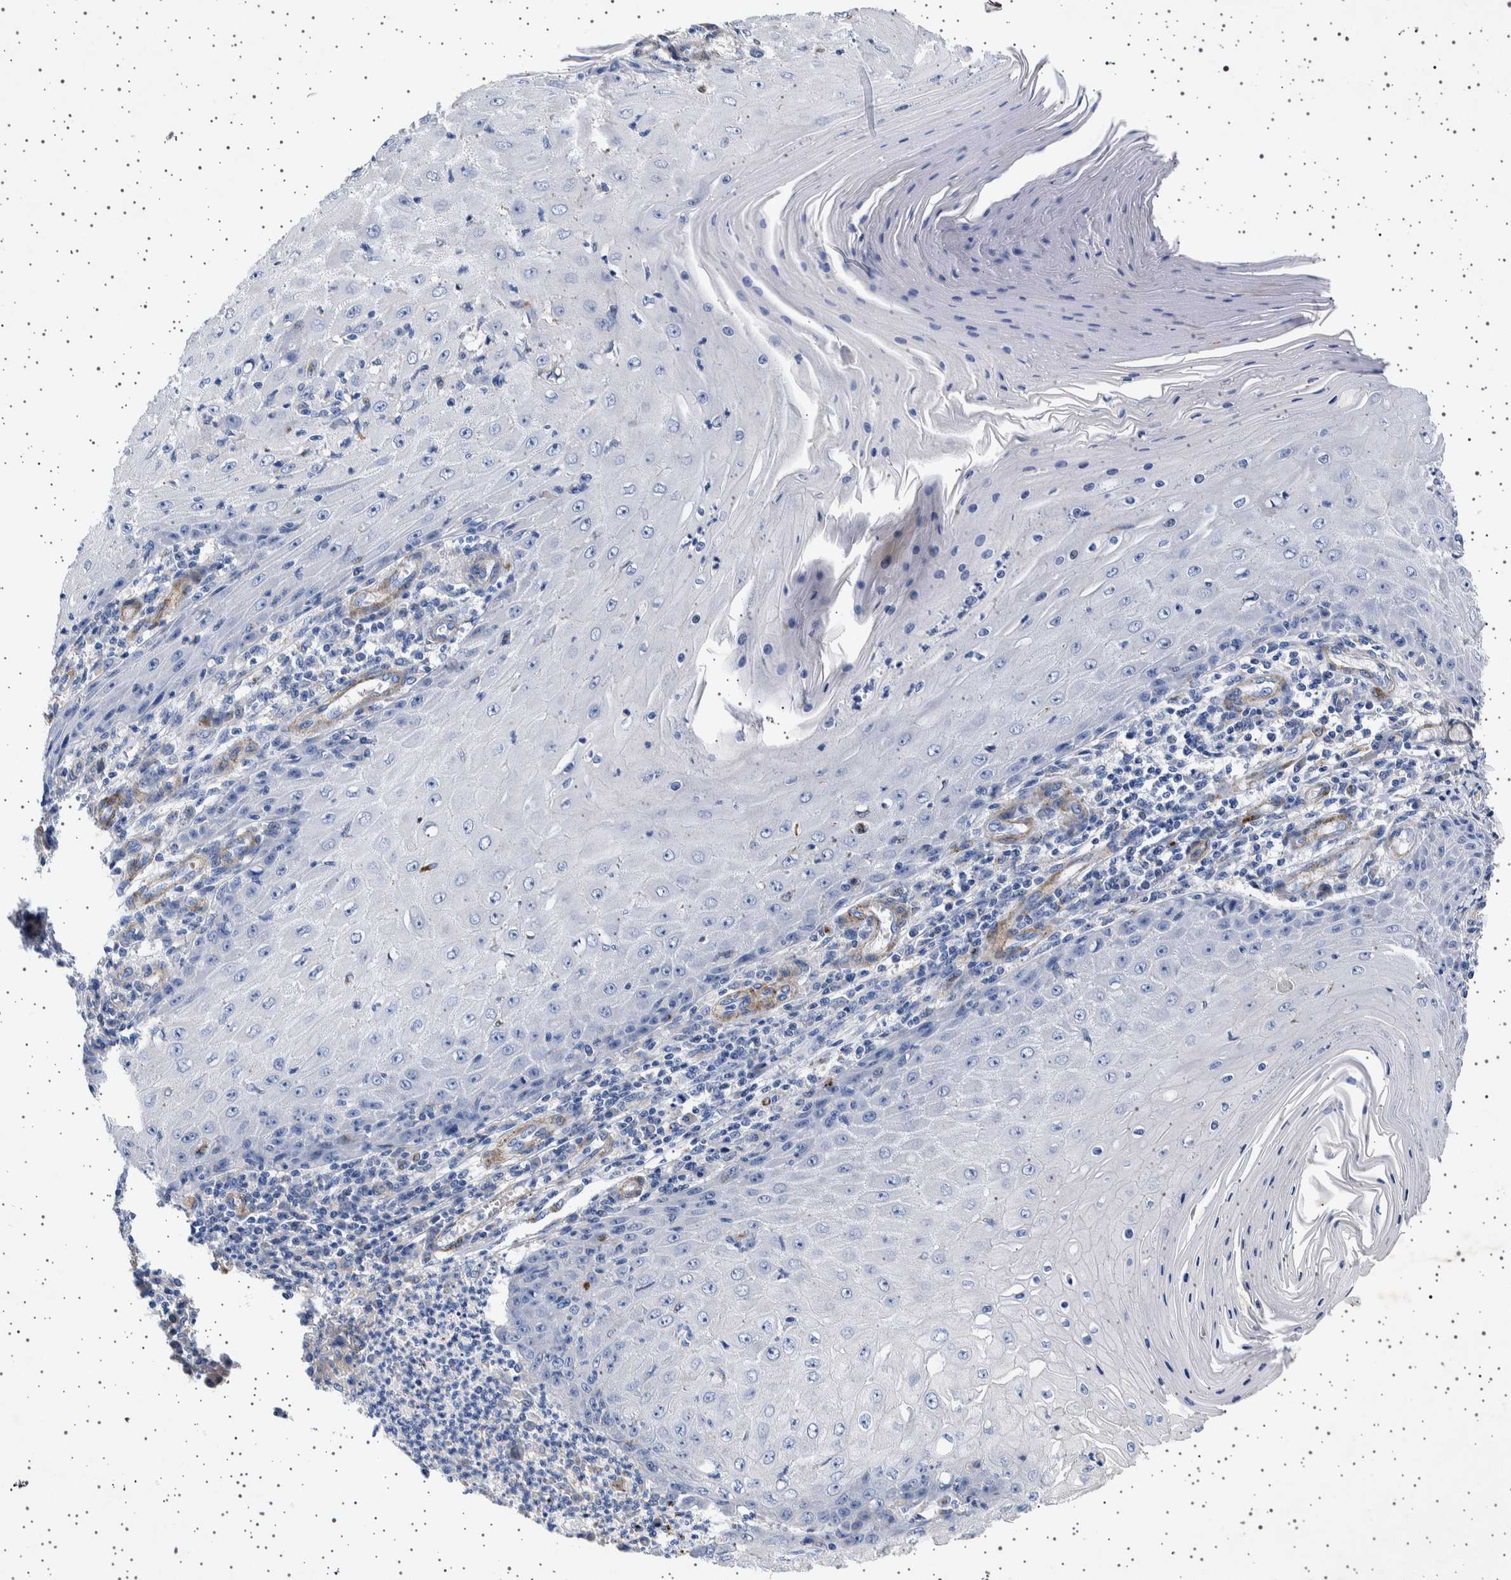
{"staining": {"intensity": "negative", "quantity": "none", "location": "none"}, "tissue": "skin cancer", "cell_type": "Tumor cells", "image_type": "cancer", "snomed": [{"axis": "morphology", "description": "Squamous cell carcinoma, NOS"}, {"axis": "topography", "description": "Skin"}], "caption": "A high-resolution micrograph shows immunohistochemistry staining of skin squamous cell carcinoma, which demonstrates no significant positivity in tumor cells.", "gene": "SEPTIN4", "patient": {"sex": "female", "age": 73}}